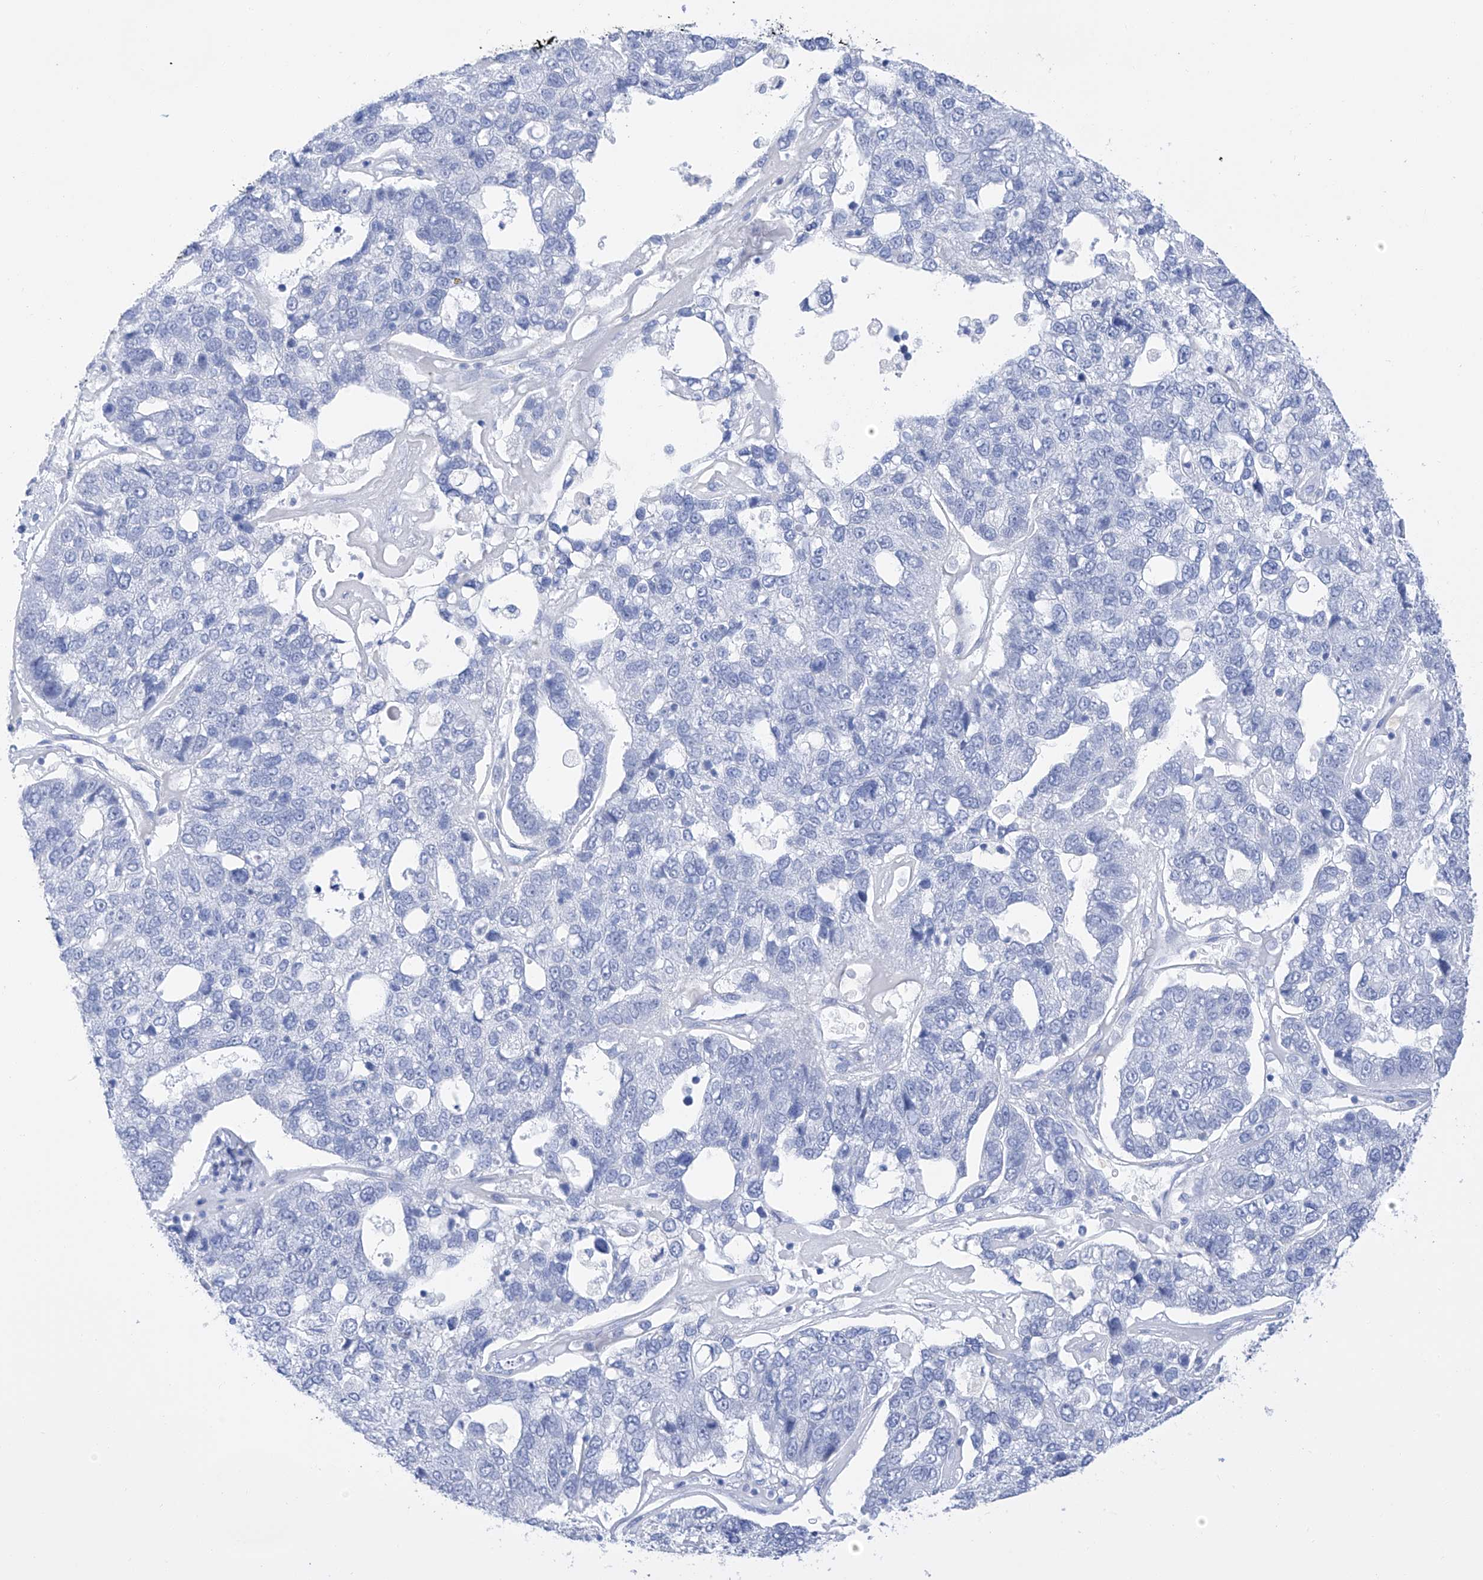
{"staining": {"intensity": "negative", "quantity": "none", "location": "none"}, "tissue": "pancreatic cancer", "cell_type": "Tumor cells", "image_type": "cancer", "snomed": [{"axis": "morphology", "description": "Adenocarcinoma, NOS"}, {"axis": "topography", "description": "Pancreas"}], "caption": "Immunohistochemical staining of human pancreatic cancer displays no significant staining in tumor cells.", "gene": "FLG", "patient": {"sex": "female", "age": 61}}